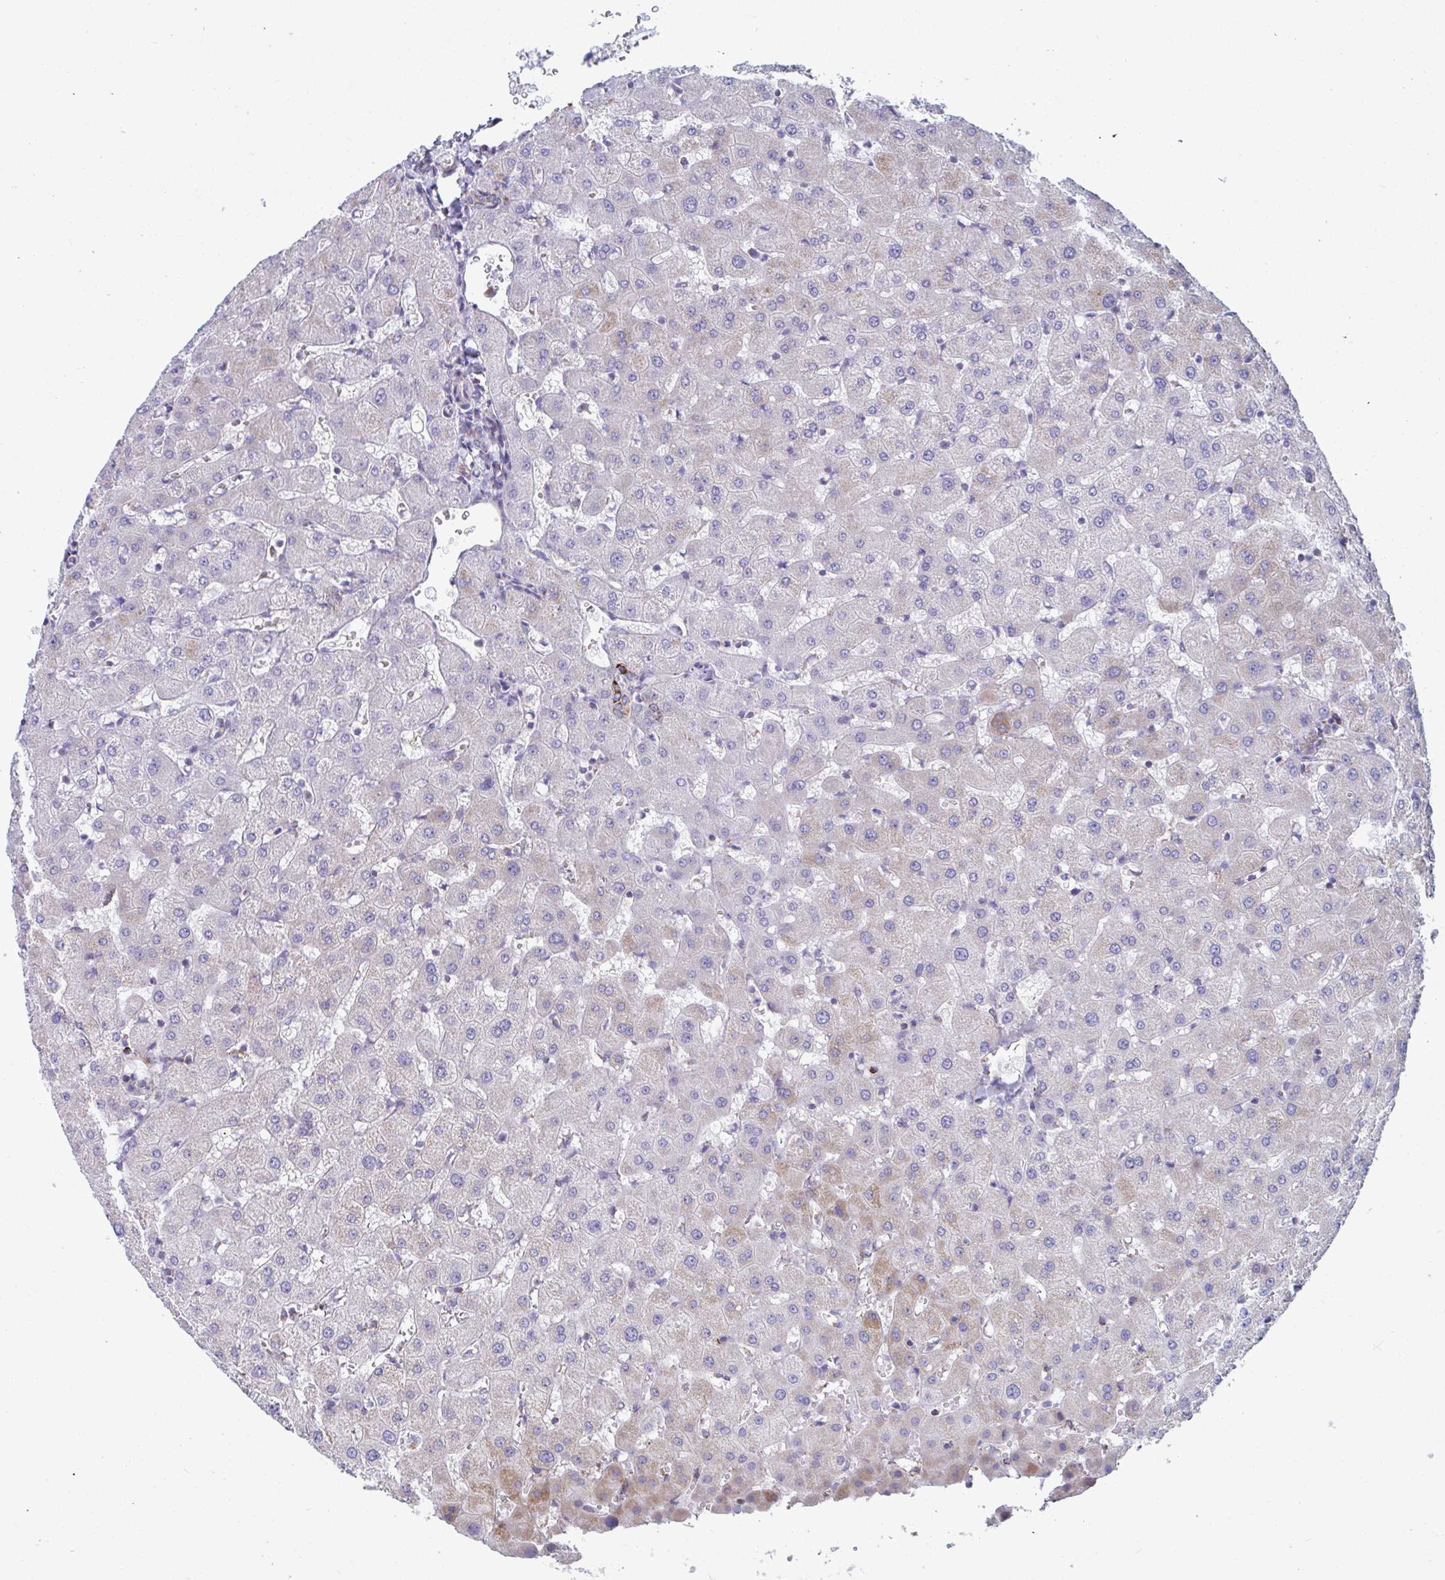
{"staining": {"intensity": "moderate", "quantity": ">75%", "location": "cytoplasmic/membranous"}, "tissue": "liver", "cell_type": "Cholangiocytes", "image_type": "normal", "snomed": [{"axis": "morphology", "description": "Normal tissue, NOS"}, {"axis": "topography", "description": "Liver"}], "caption": "Approximately >75% of cholangiocytes in benign human liver show moderate cytoplasmic/membranous protein staining as visualized by brown immunohistochemical staining.", "gene": "BCAT2", "patient": {"sex": "female", "age": 63}}